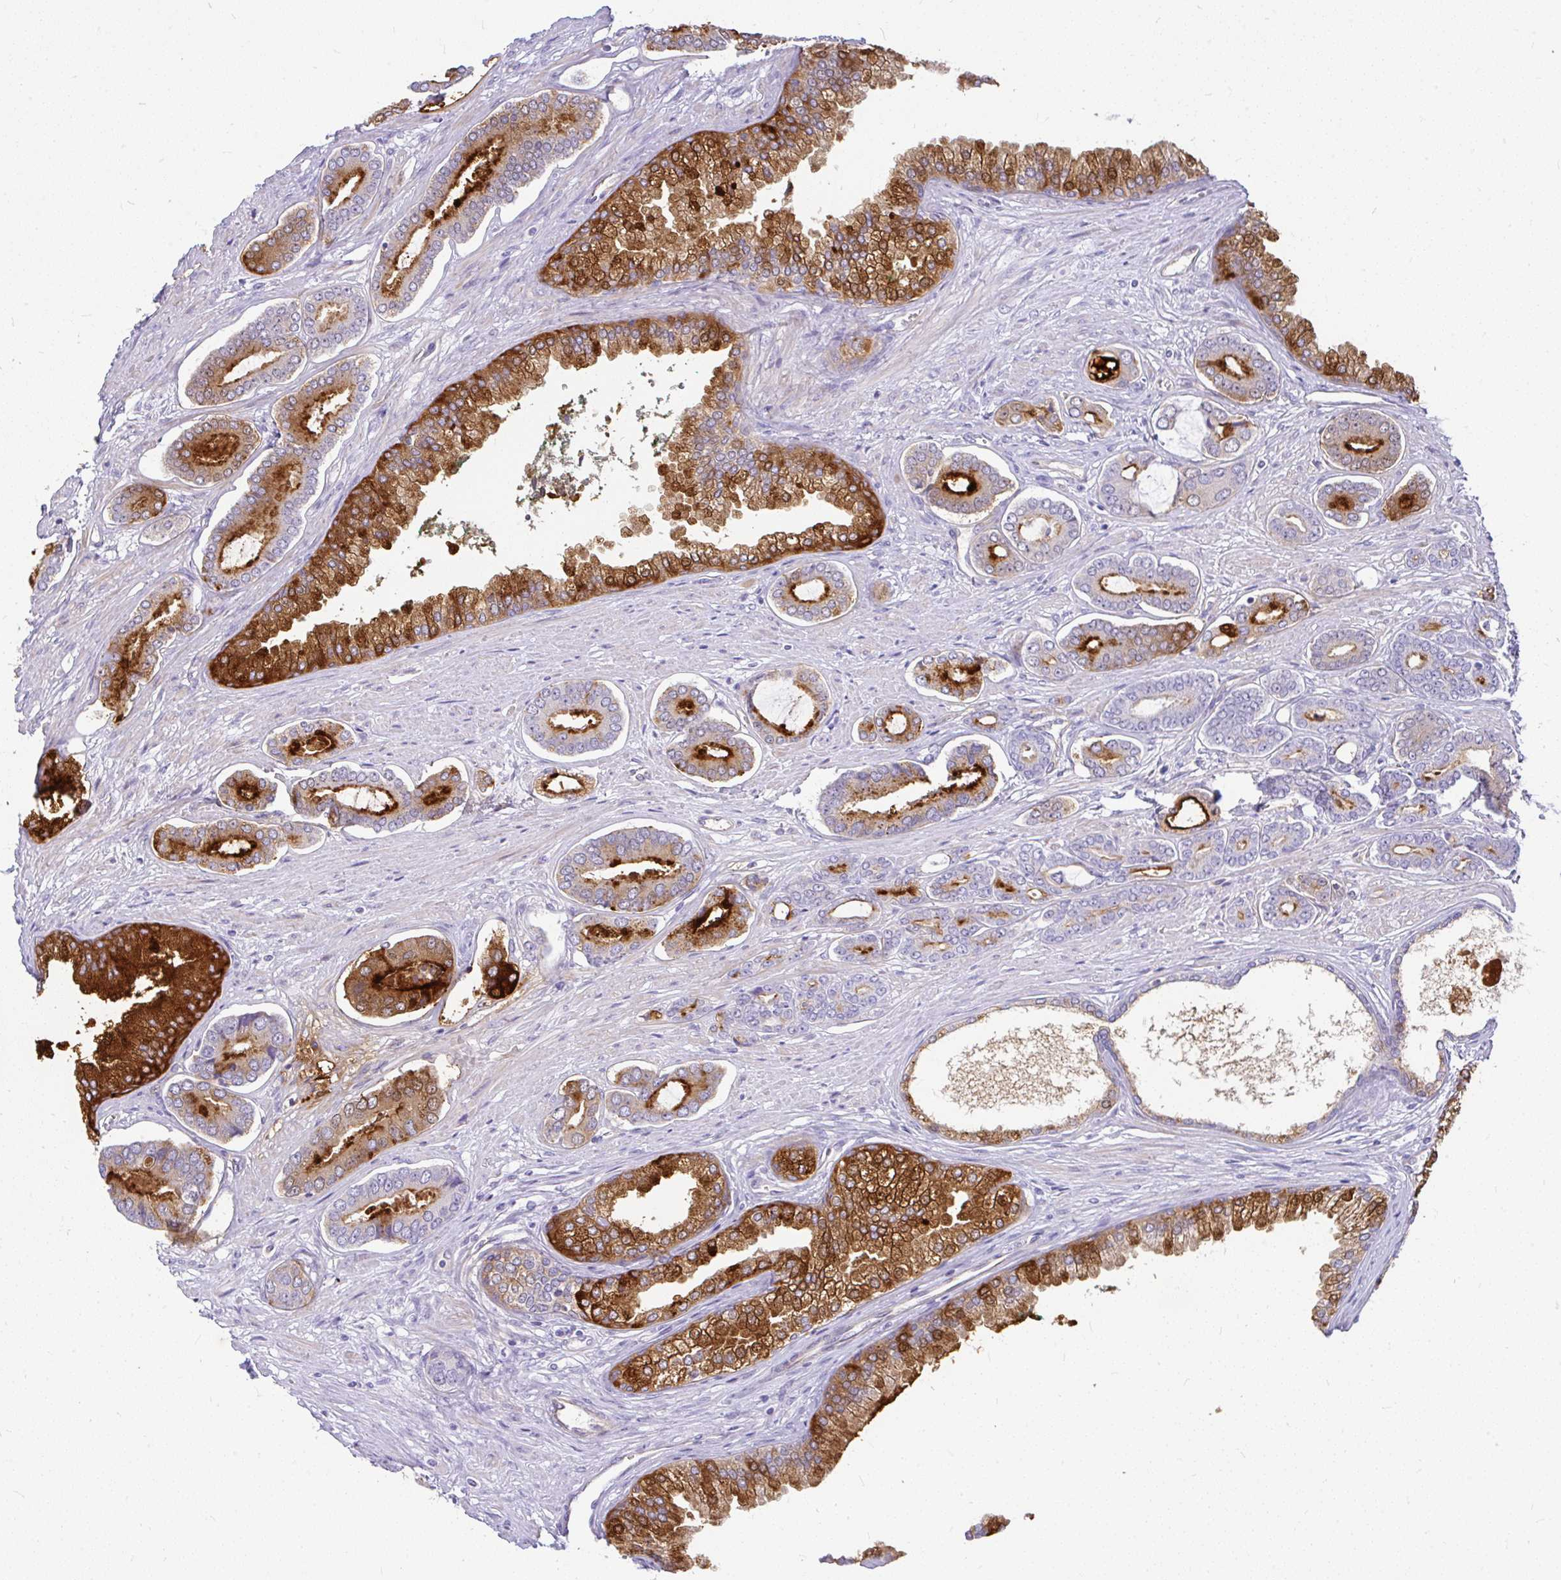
{"staining": {"intensity": "strong", "quantity": "25%-75%", "location": "cytoplasmic/membranous"}, "tissue": "prostate cancer", "cell_type": "Tumor cells", "image_type": "cancer", "snomed": [{"axis": "morphology", "description": "Adenocarcinoma, NOS"}, {"axis": "topography", "description": "Prostate and seminal vesicle, NOS"}], "caption": "The histopathology image reveals staining of prostate adenocarcinoma, revealing strong cytoplasmic/membranous protein positivity (brown color) within tumor cells.", "gene": "FAM83C", "patient": {"sex": "male", "age": 76}}